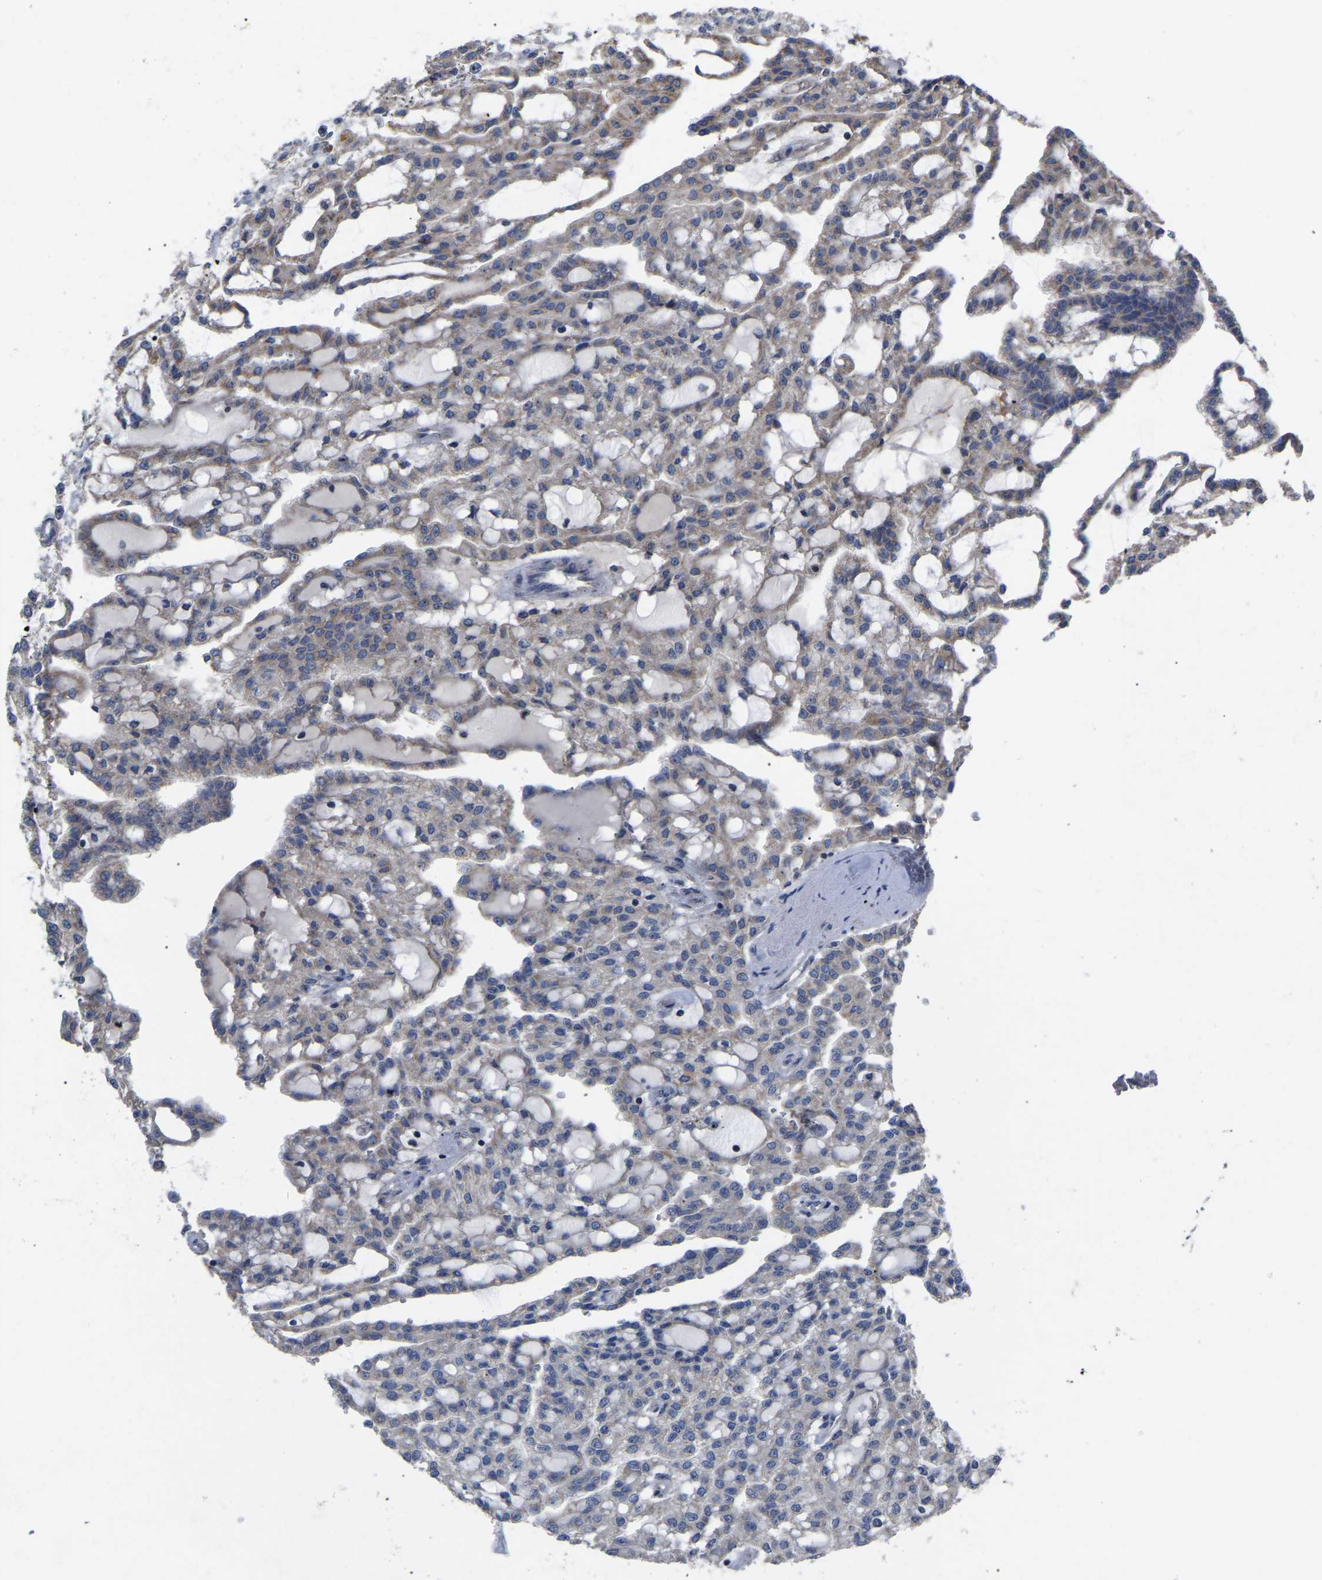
{"staining": {"intensity": "weak", "quantity": "25%-75%", "location": "cytoplasmic/membranous"}, "tissue": "renal cancer", "cell_type": "Tumor cells", "image_type": "cancer", "snomed": [{"axis": "morphology", "description": "Adenocarcinoma, NOS"}, {"axis": "topography", "description": "Kidney"}], "caption": "IHC staining of renal adenocarcinoma, which demonstrates low levels of weak cytoplasmic/membranous staining in approximately 25%-75% of tumor cells indicating weak cytoplasmic/membranous protein staining. The staining was performed using DAB (brown) for protein detection and nuclei were counterstained in hematoxylin (blue).", "gene": "NOP53", "patient": {"sex": "male", "age": 63}}